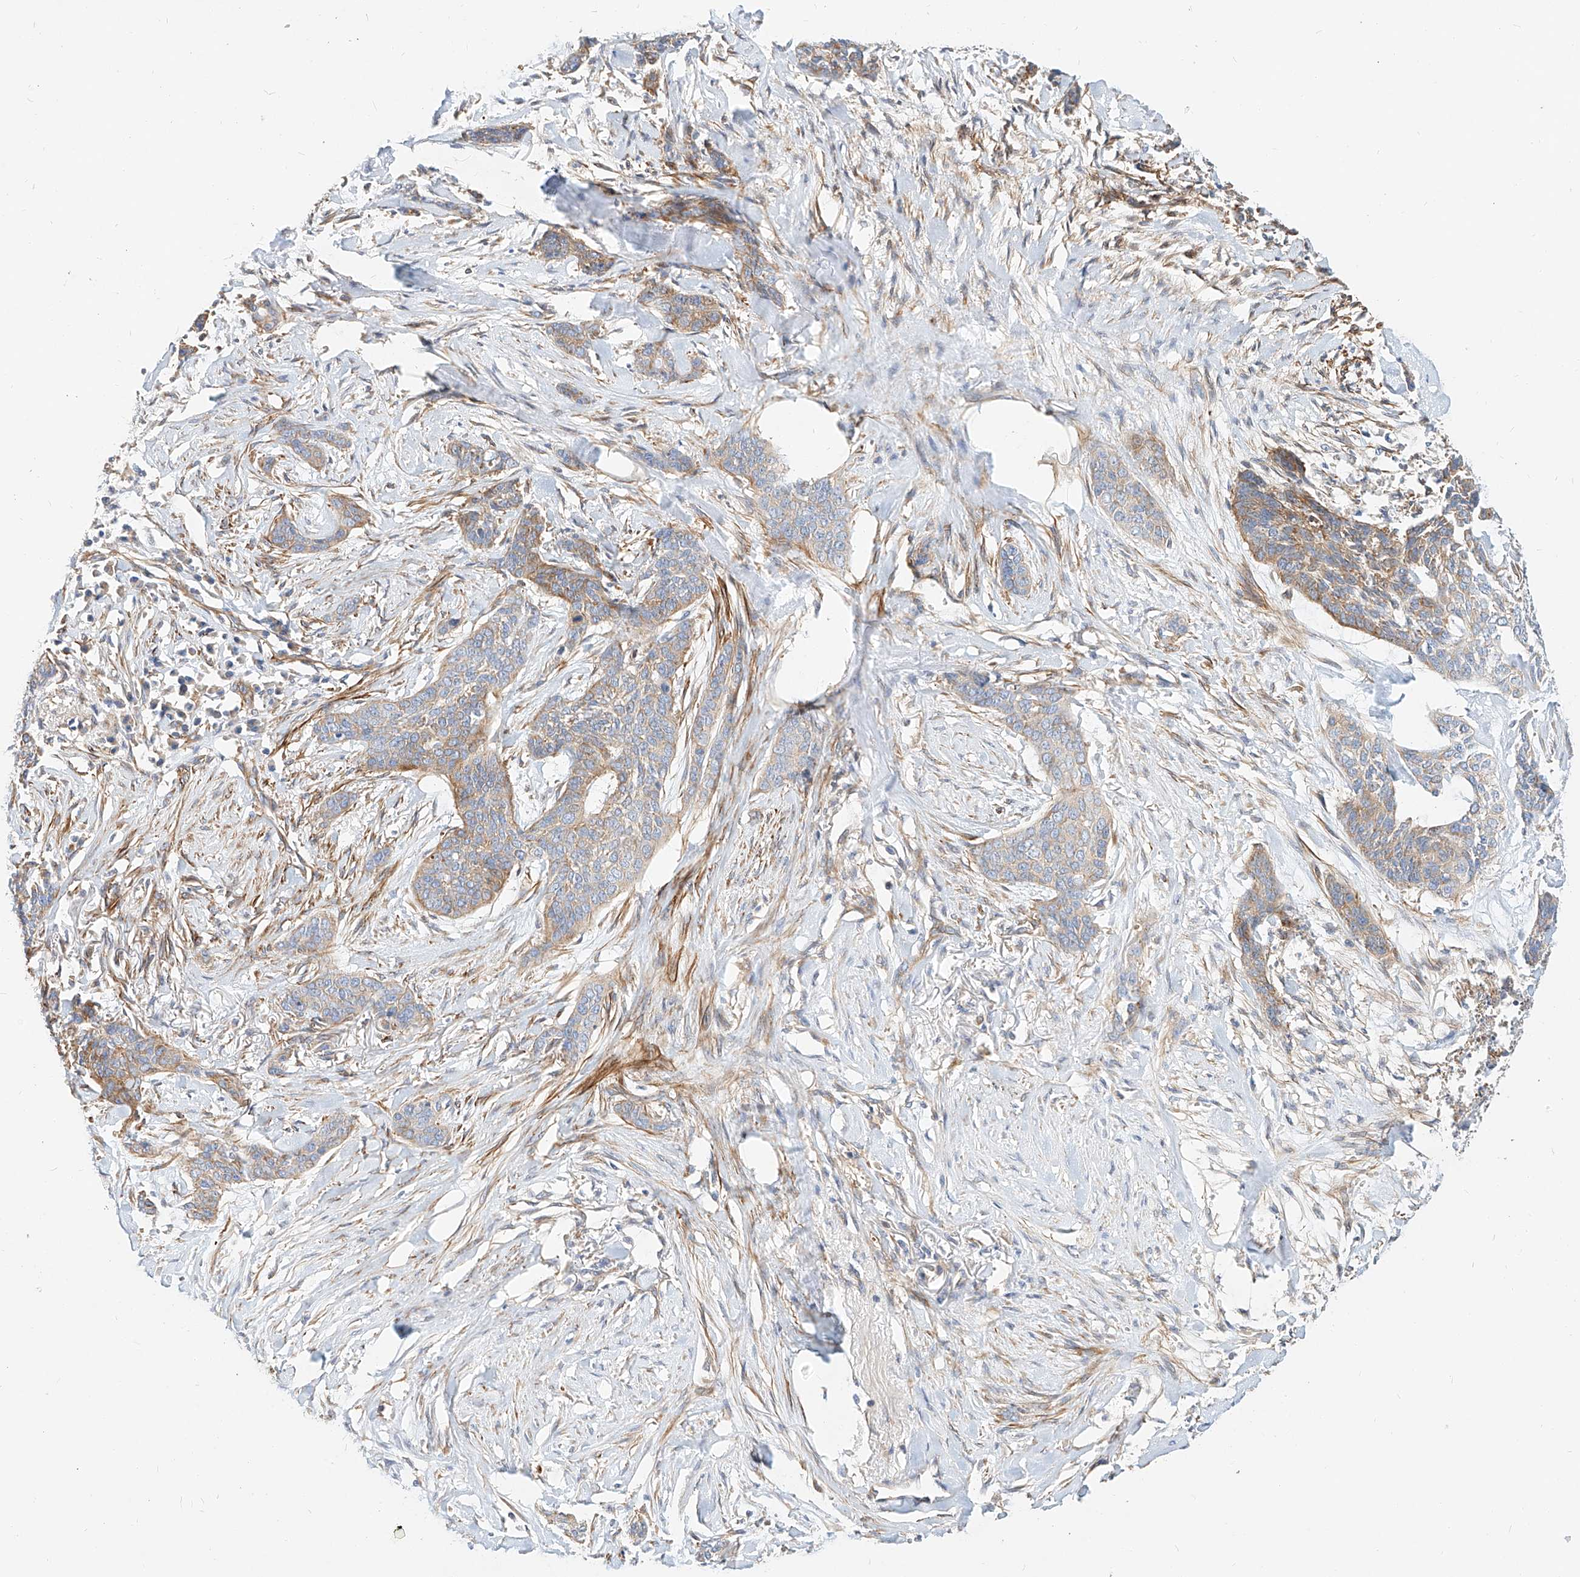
{"staining": {"intensity": "moderate", "quantity": "25%-75%", "location": "cytoplasmic/membranous"}, "tissue": "skin cancer", "cell_type": "Tumor cells", "image_type": "cancer", "snomed": [{"axis": "morphology", "description": "Basal cell carcinoma"}, {"axis": "topography", "description": "Skin"}], "caption": "Immunohistochemistry (IHC) image of basal cell carcinoma (skin) stained for a protein (brown), which reveals medium levels of moderate cytoplasmic/membranous staining in approximately 25%-75% of tumor cells.", "gene": "KCNH5", "patient": {"sex": "female", "age": 64}}